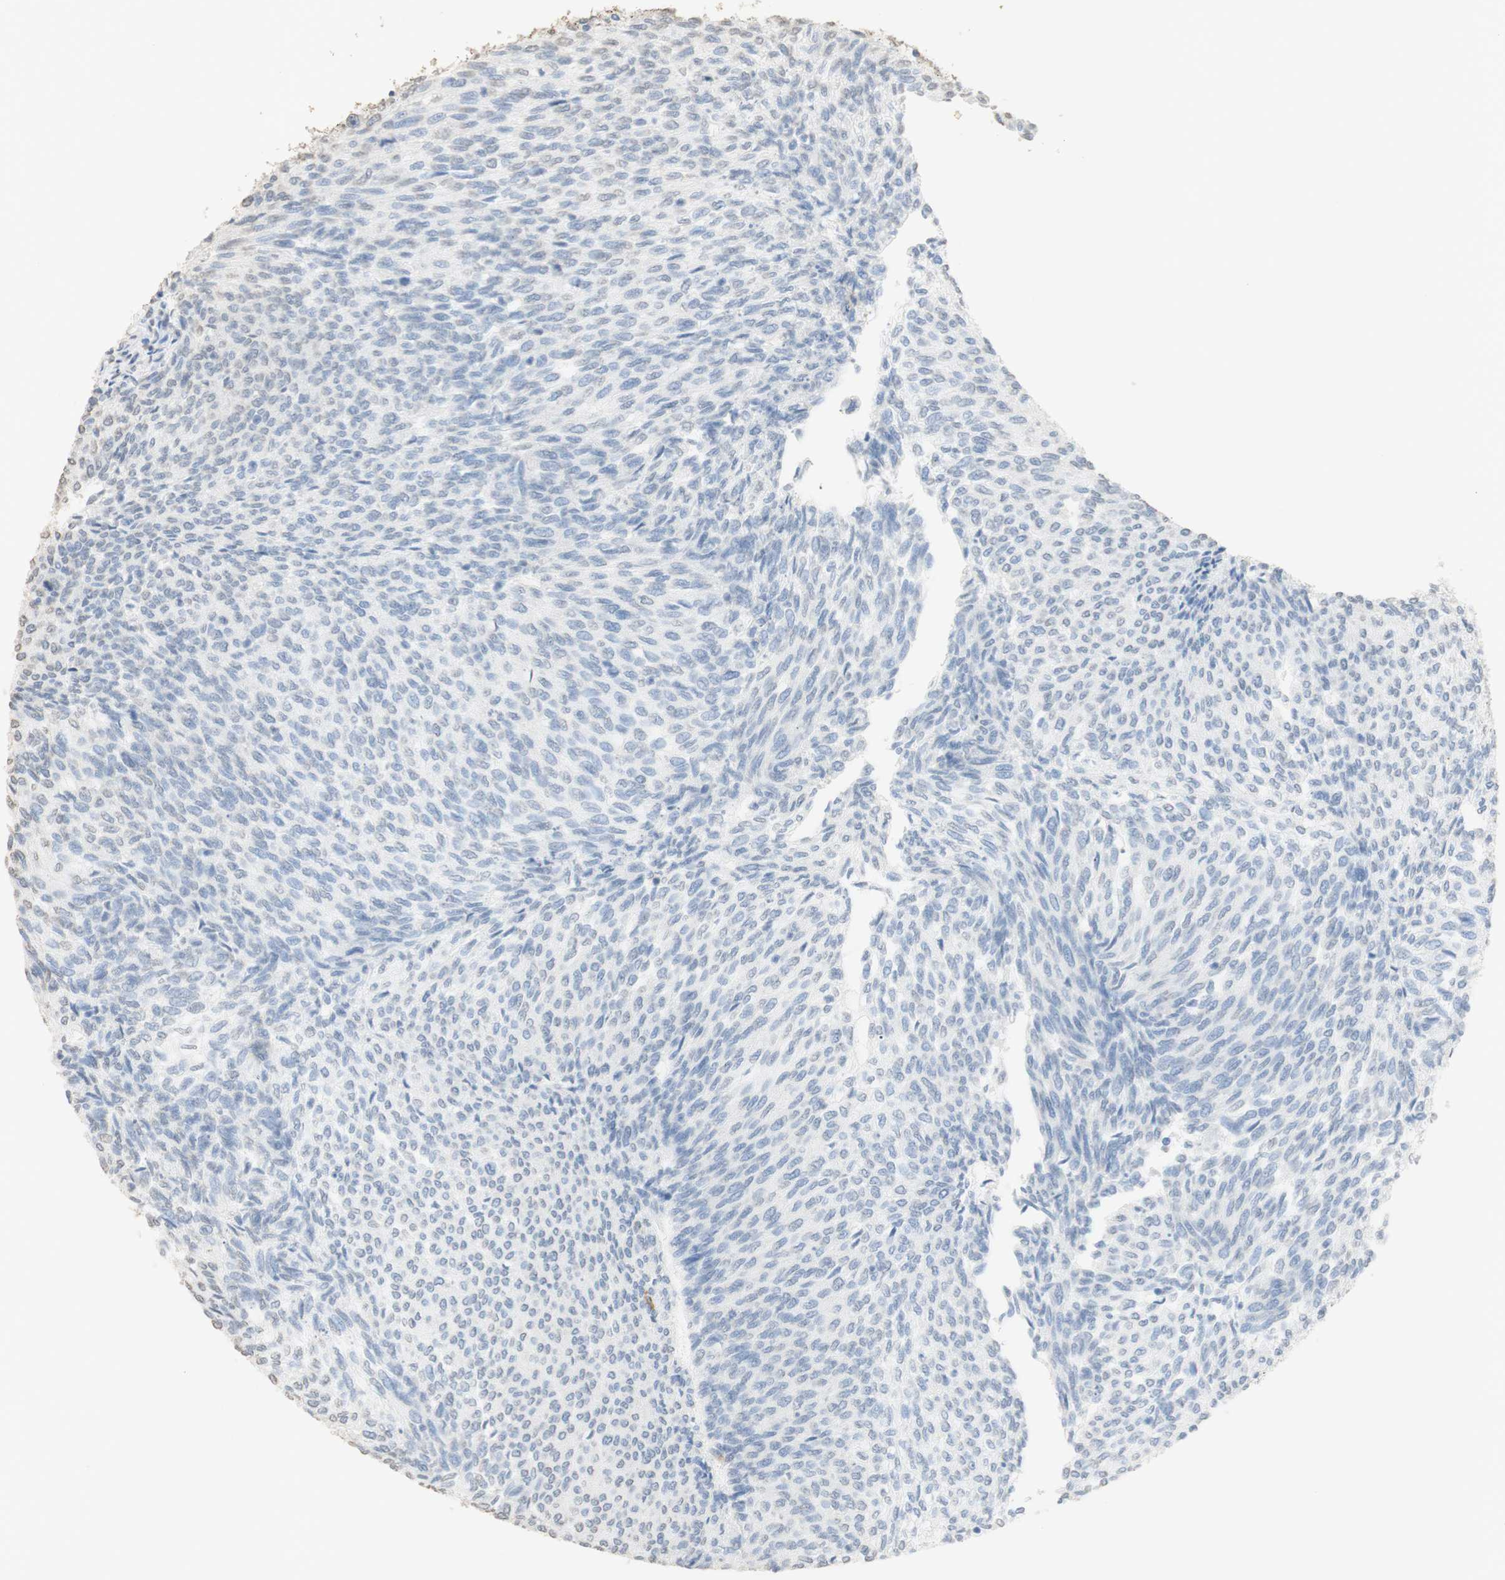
{"staining": {"intensity": "negative", "quantity": "none", "location": "none"}, "tissue": "urothelial cancer", "cell_type": "Tumor cells", "image_type": "cancer", "snomed": [{"axis": "morphology", "description": "Urothelial carcinoma, Low grade"}, {"axis": "topography", "description": "Urinary bladder"}], "caption": "High power microscopy image of an immunohistochemistry (IHC) image of urothelial carcinoma (low-grade), revealing no significant expression in tumor cells. Brightfield microscopy of IHC stained with DAB (3,3'-diaminobenzidine) (brown) and hematoxylin (blue), captured at high magnification.", "gene": "L1CAM", "patient": {"sex": "female", "age": 79}}